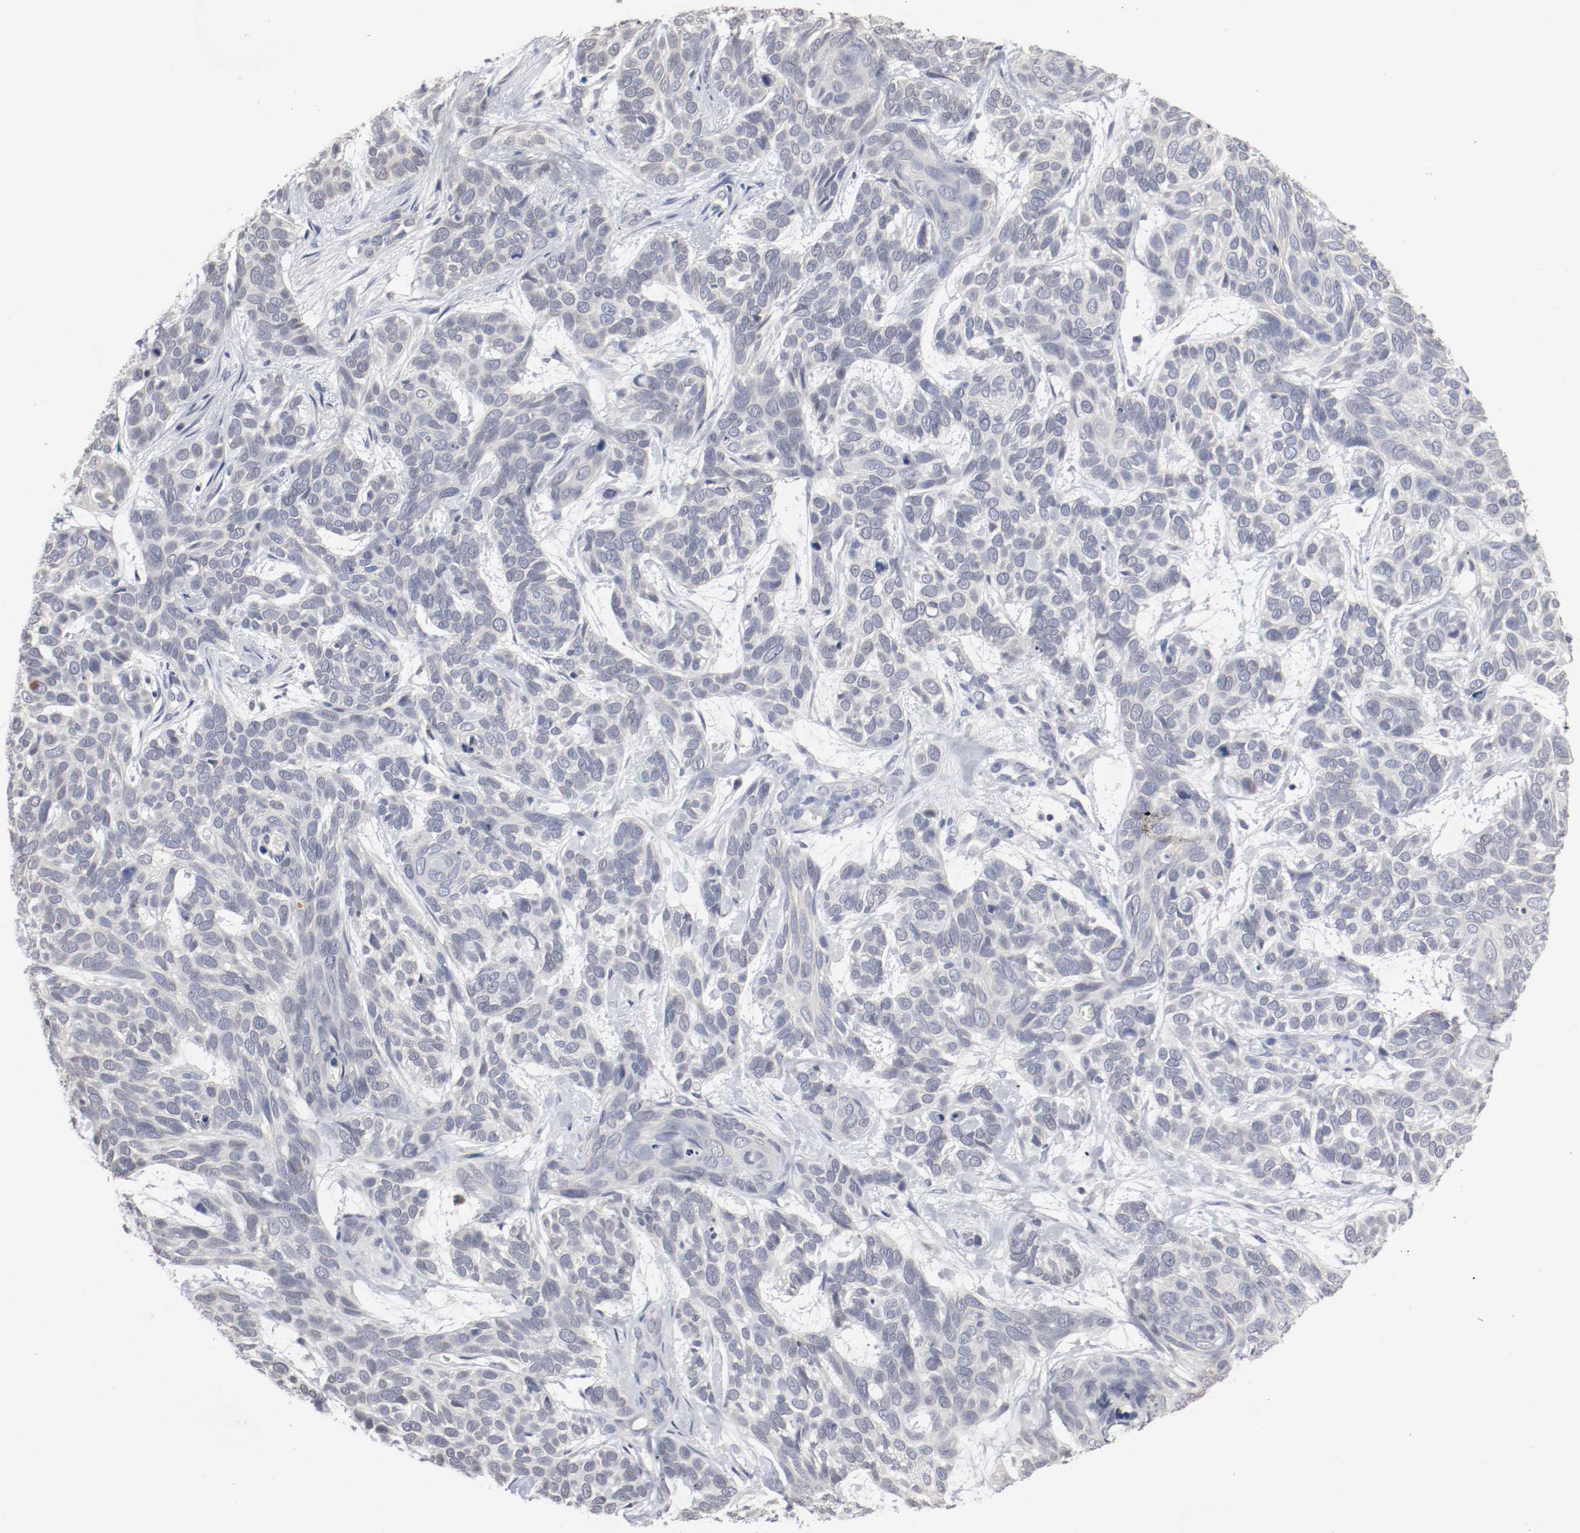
{"staining": {"intensity": "negative", "quantity": "none", "location": "none"}, "tissue": "skin cancer", "cell_type": "Tumor cells", "image_type": "cancer", "snomed": [{"axis": "morphology", "description": "Basal cell carcinoma"}, {"axis": "topography", "description": "Skin"}], "caption": "Tumor cells are negative for brown protein staining in skin basal cell carcinoma.", "gene": "CEBPE", "patient": {"sex": "male", "age": 87}}